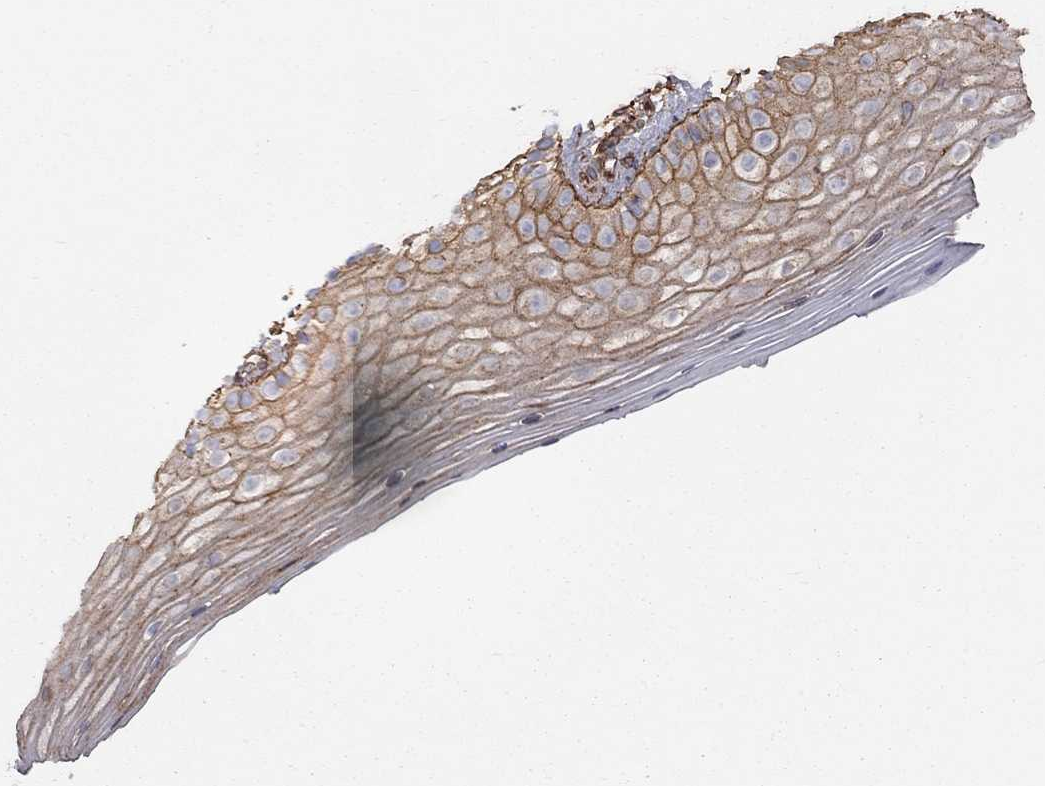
{"staining": {"intensity": "strong", "quantity": "25%-75%", "location": "cytoplasmic/membranous"}, "tissue": "vagina", "cell_type": "Squamous epithelial cells", "image_type": "normal", "snomed": [{"axis": "morphology", "description": "Normal tissue, NOS"}, {"axis": "topography", "description": "Vagina"}], "caption": "Benign vagina exhibits strong cytoplasmic/membranous staining in approximately 25%-75% of squamous epithelial cells, visualized by immunohistochemistry.", "gene": "BICDL2", "patient": {"sex": "female", "age": 47}}